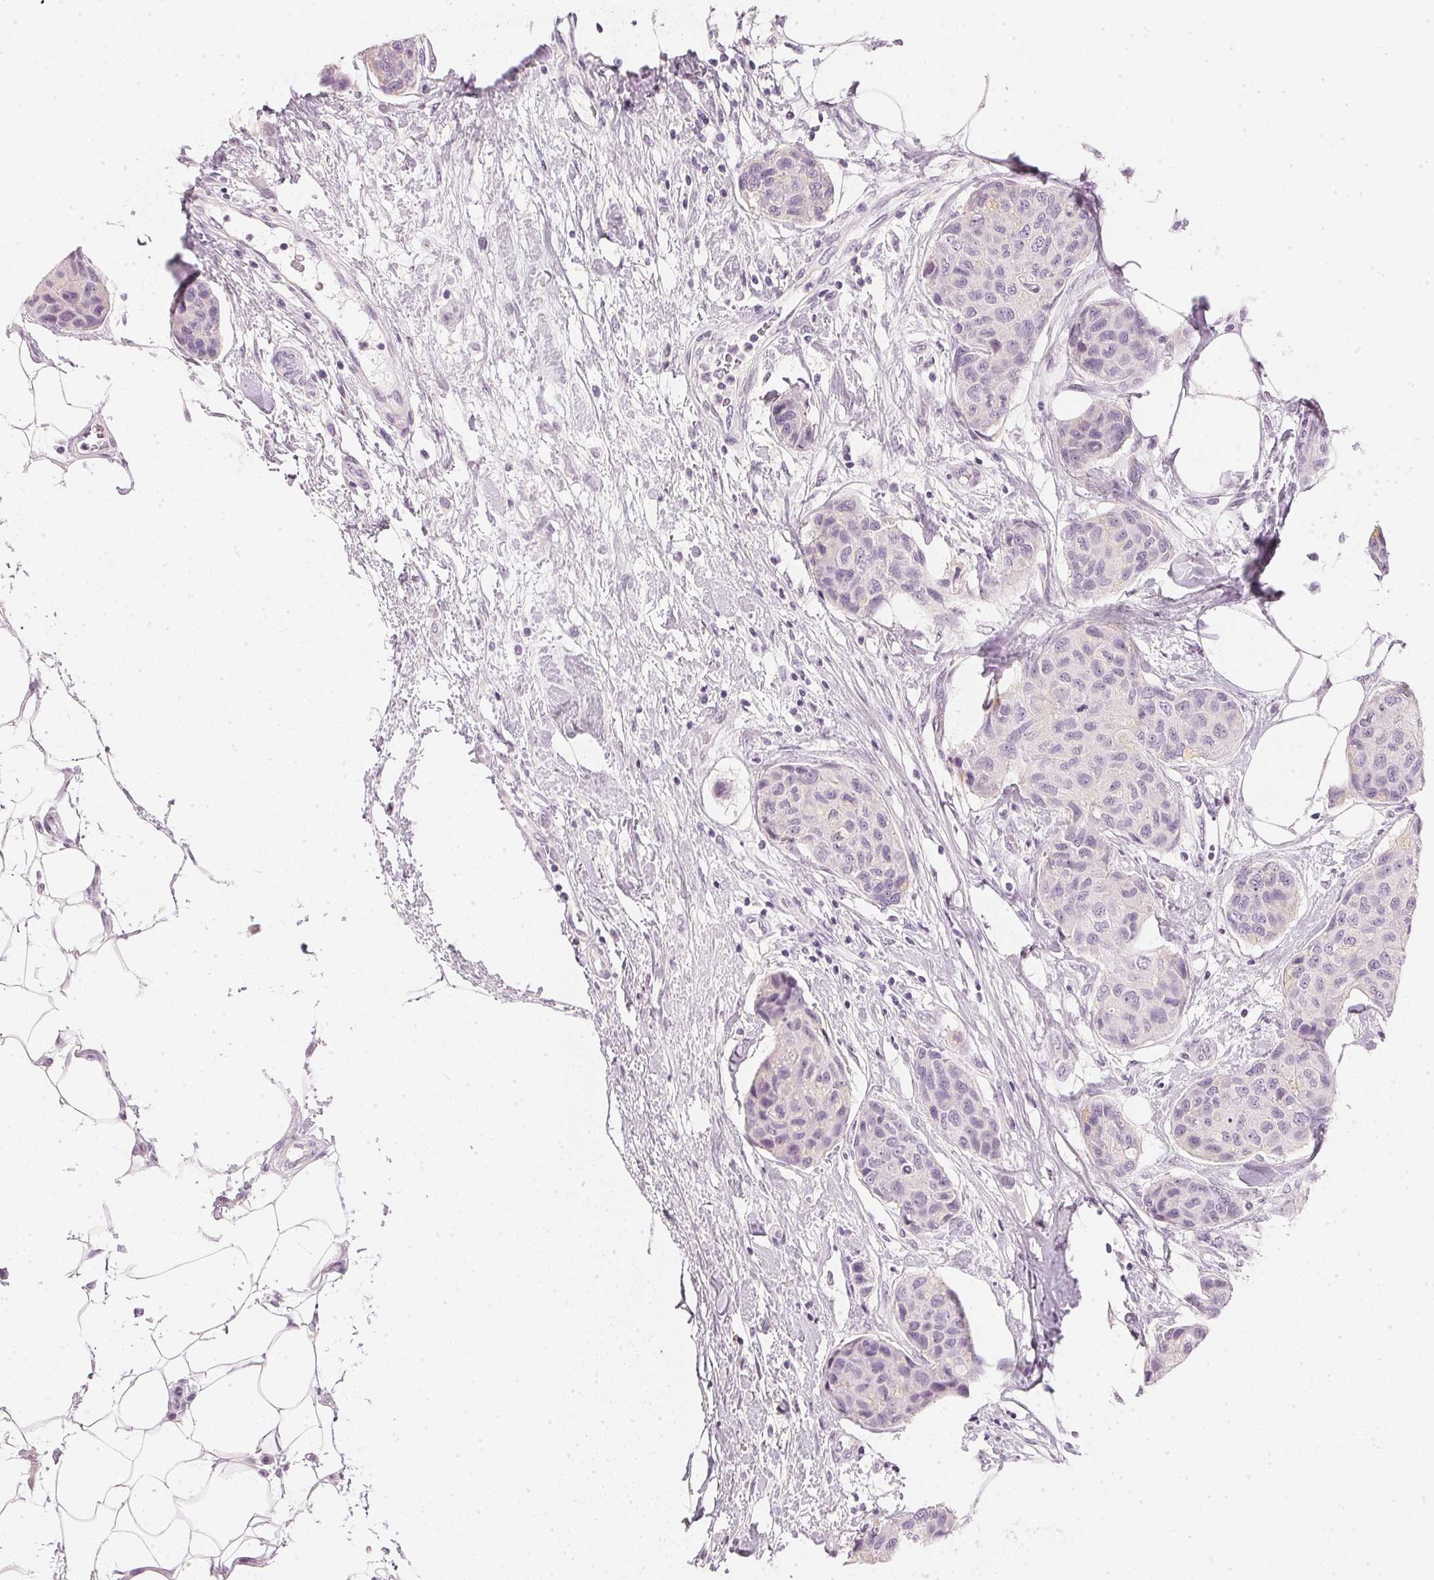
{"staining": {"intensity": "negative", "quantity": "none", "location": "none"}, "tissue": "breast cancer", "cell_type": "Tumor cells", "image_type": "cancer", "snomed": [{"axis": "morphology", "description": "Duct carcinoma"}, {"axis": "topography", "description": "Breast"}], "caption": "The histopathology image displays no significant staining in tumor cells of infiltrating ductal carcinoma (breast).", "gene": "CHST4", "patient": {"sex": "female", "age": 80}}